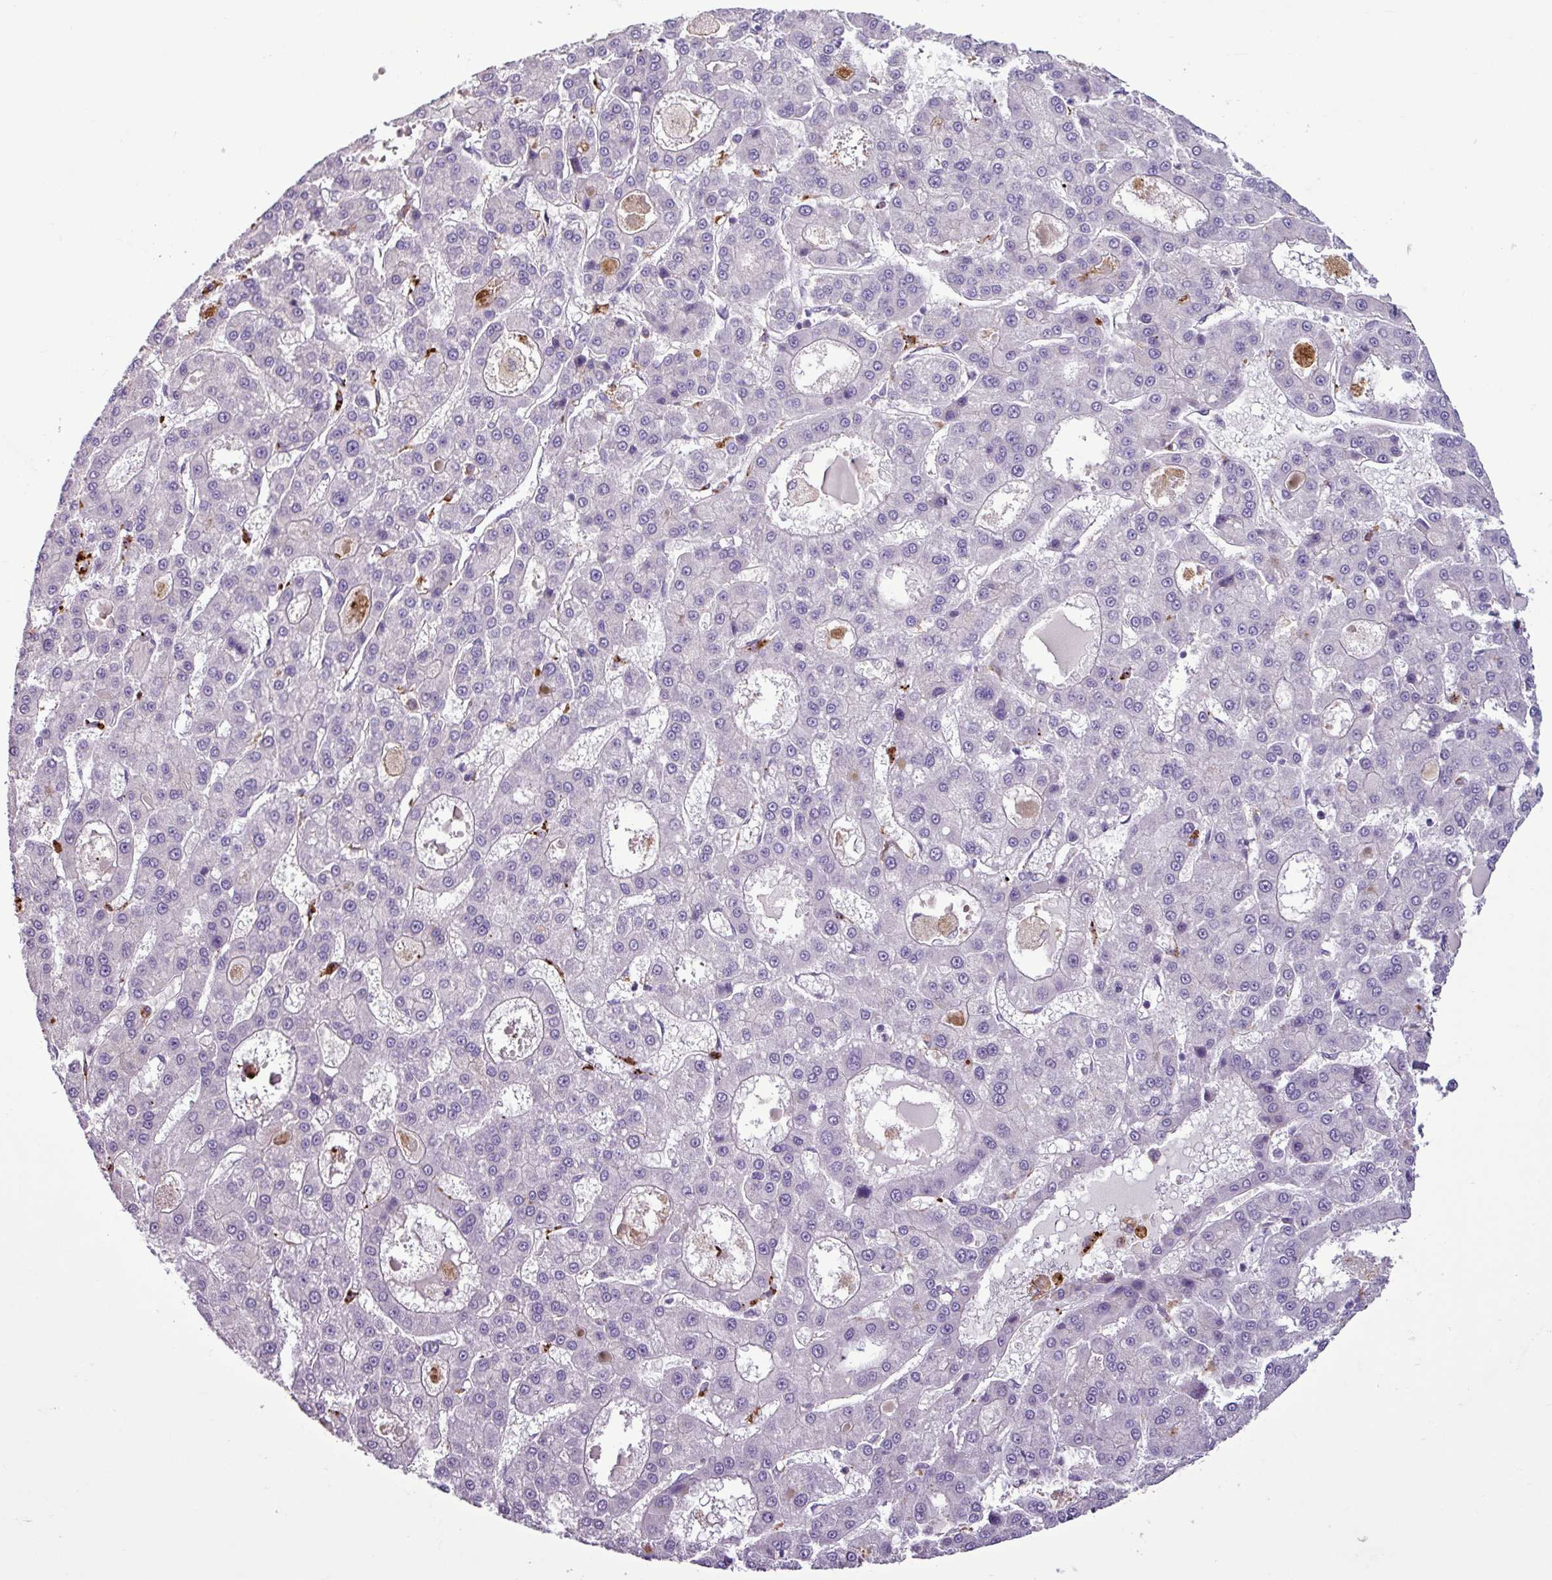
{"staining": {"intensity": "negative", "quantity": "none", "location": "none"}, "tissue": "liver cancer", "cell_type": "Tumor cells", "image_type": "cancer", "snomed": [{"axis": "morphology", "description": "Carcinoma, Hepatocellular, NOS"}, {"axis": "topography", "description": "Liver"}], "caption": "DAB (3,3'-diaminobenzidine) immunohistochemical staining of human liver cancer (hepatocellular carcinoma) demonstrates no significant positivity in tumor cells. (DAB (3,3'-diaminobenzidine) IHC with hematoxylin counter stain).", "gene": "C9orf24", "patient": {"sex": "male", "age": 70}}